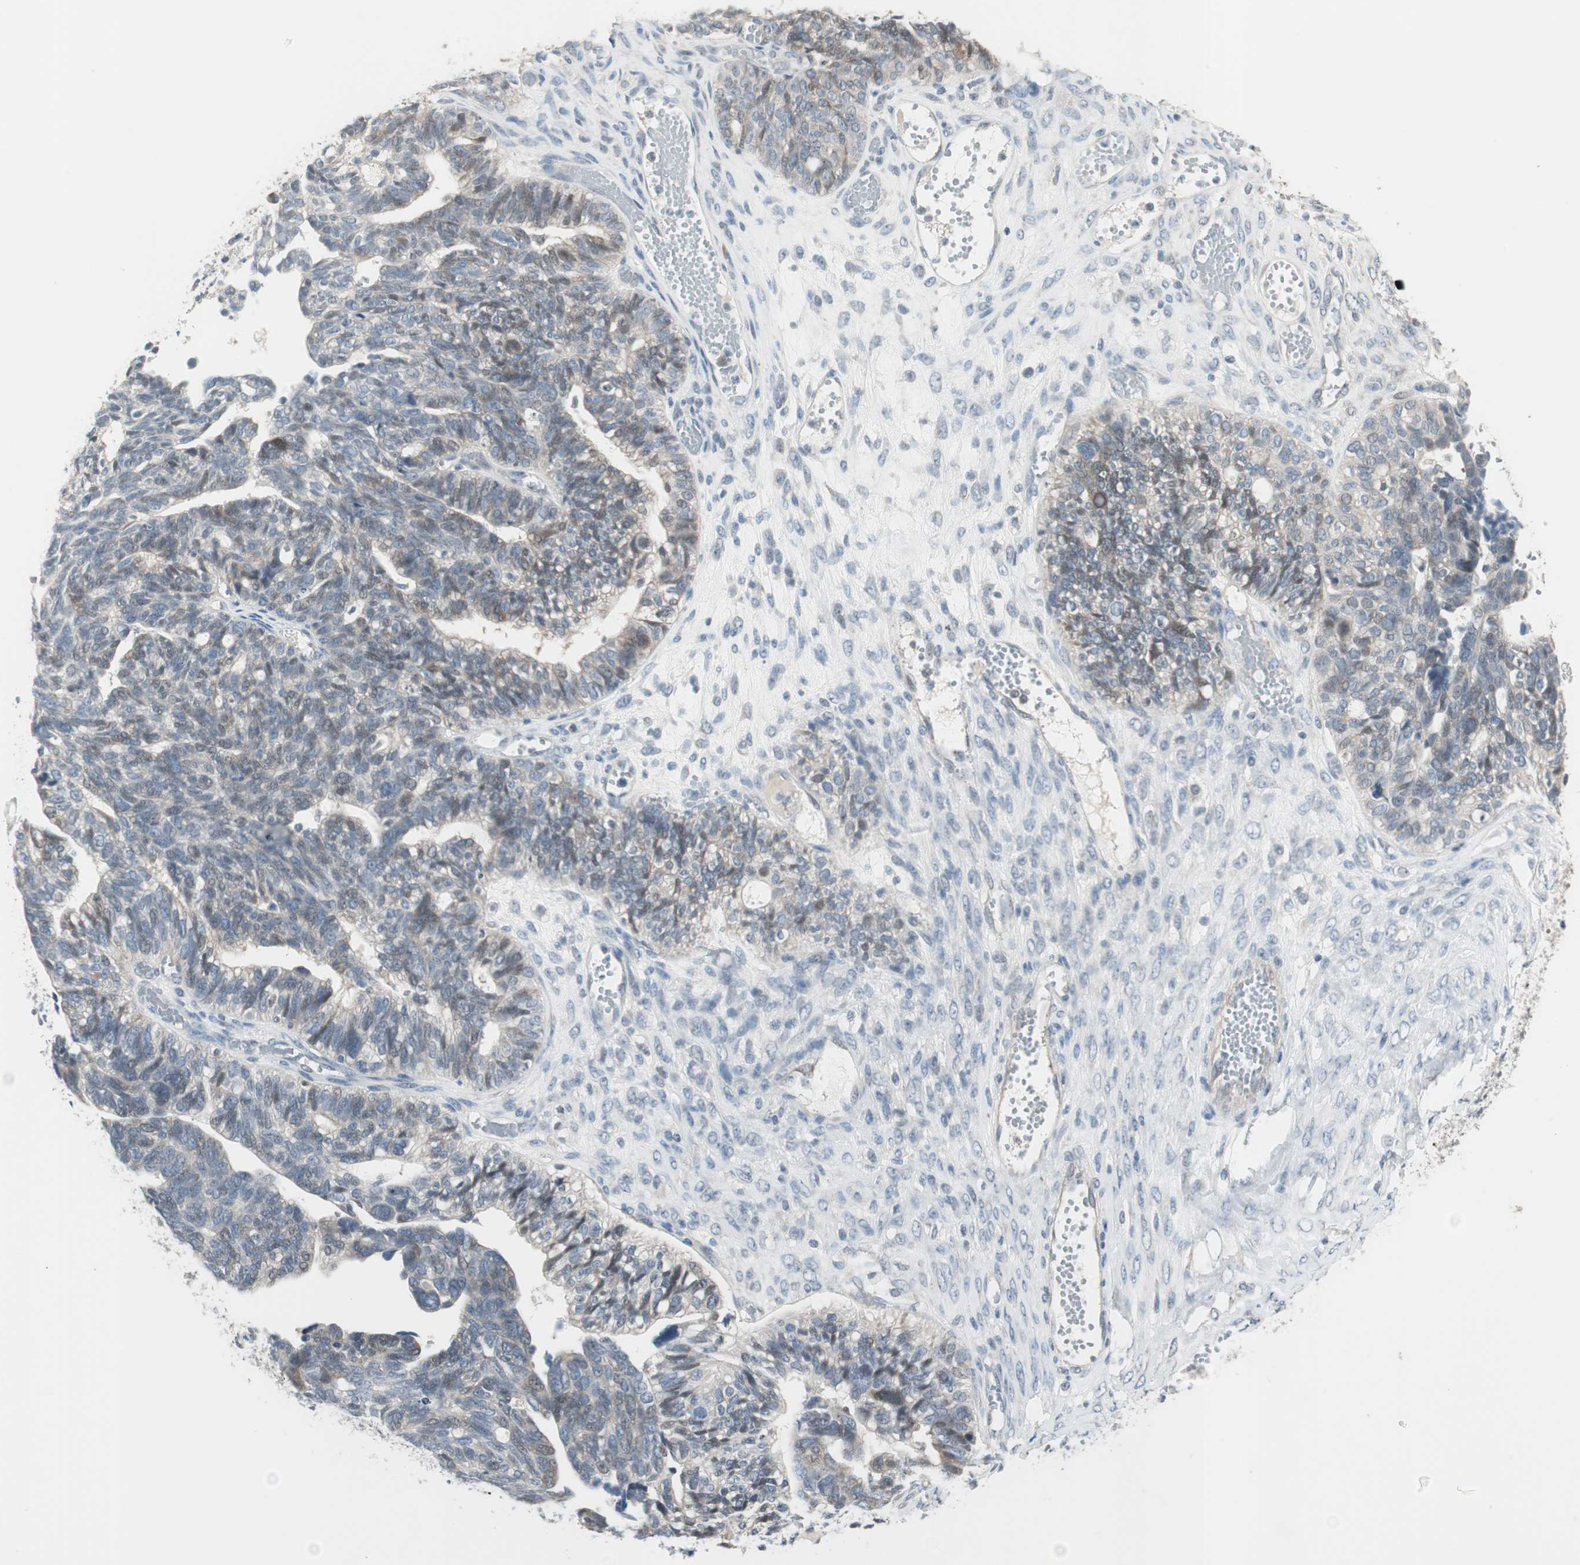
{"staining": {"intensity": "moderate", "quantity": "<25%", "location": "cytoplasmic/membranous,nuclear"}, "tissue": "ovarian cancer", "cell_type": "Tumor cells", "image_type": "cancer", "snomed": [{"axis": "morphology", "description": "Cystadenocarcinoma, serous, NOS"}, {"axis": "topography", "description": "Ovary"}], "caption": "Immunohistochemical staining of serous cystadenocarcinoma (ovarian) displays low levels of moderate cytoplasmic/membranous and nuclear staining in approximately <25% of tumor cells.", "gene": "PDZK1", "patient": {"sex": "female", "age": 79}}